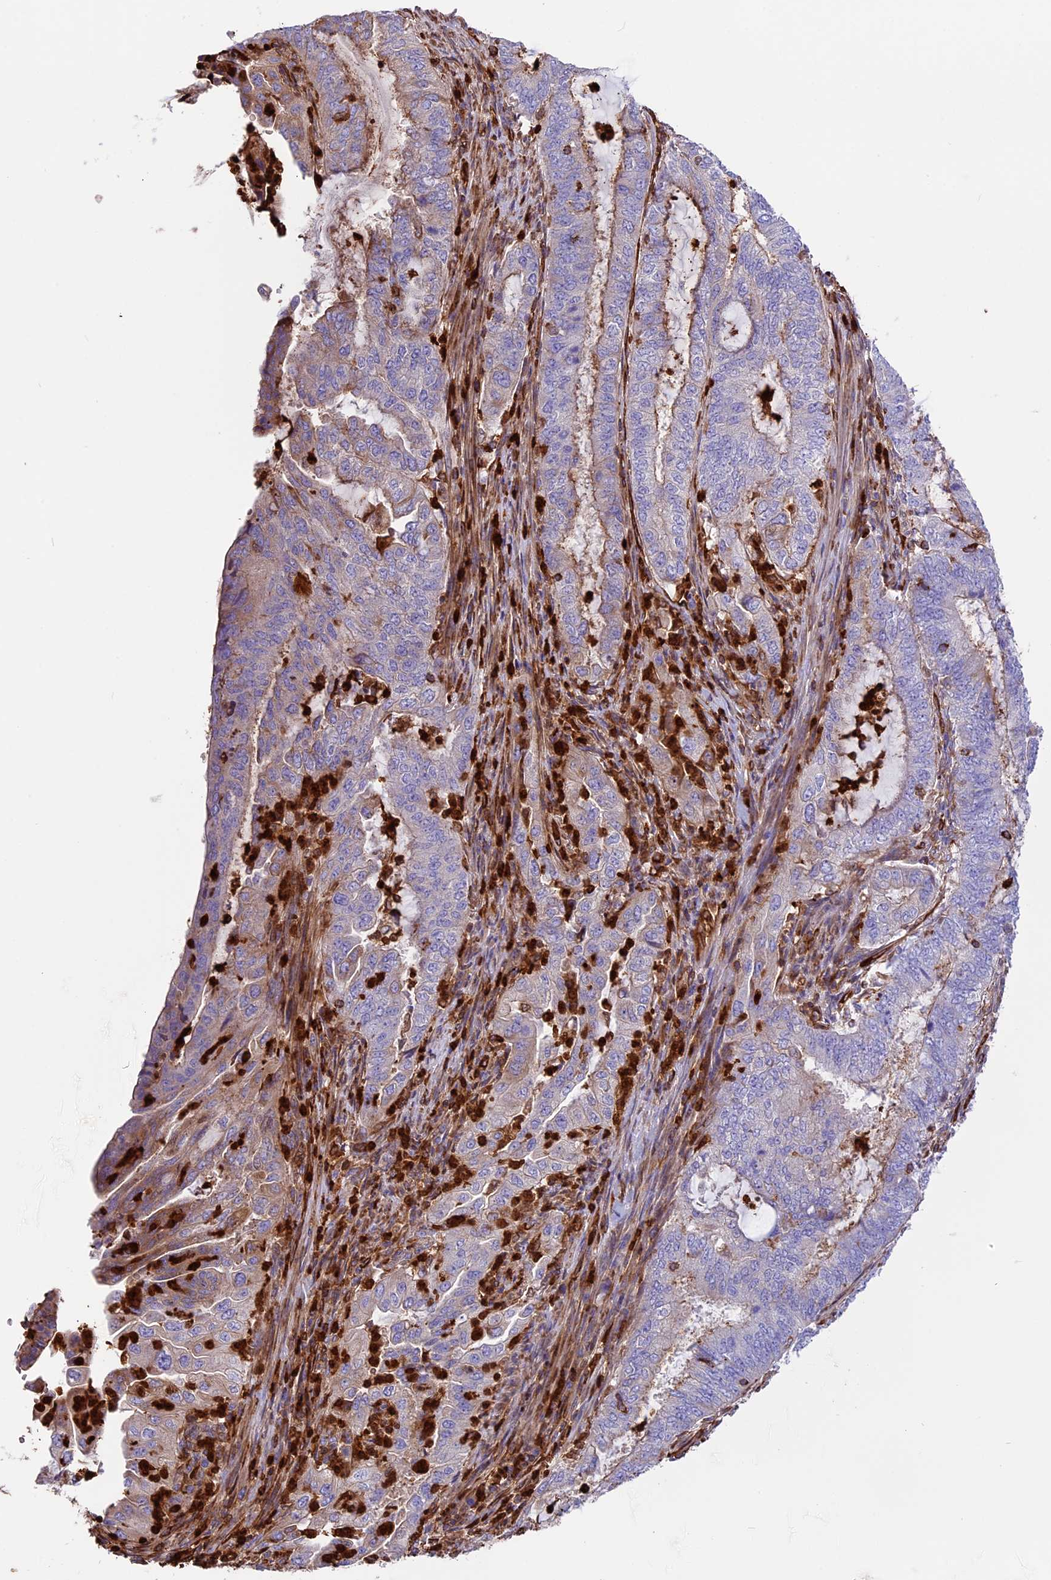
{"staining": {"intensity": "weak", "quantity": "<25%", "location": "cytoplasmic/membranous"}, "tissue": "endometrial cancer", "cell_type": "Tumor cells", "image_type": "cancer", "snomed": [{"axis": "morphology", "description": "Adenocarcinoma, NOS"}, {"axis": "topography", "description": "Endometrium"}], "caption": "A photomicrograph of human endometrial adenocarcinoma is negative for staining in tumor cells.", "gene": "CD99L2", "patient": {"sex": "female", "age": 51}}